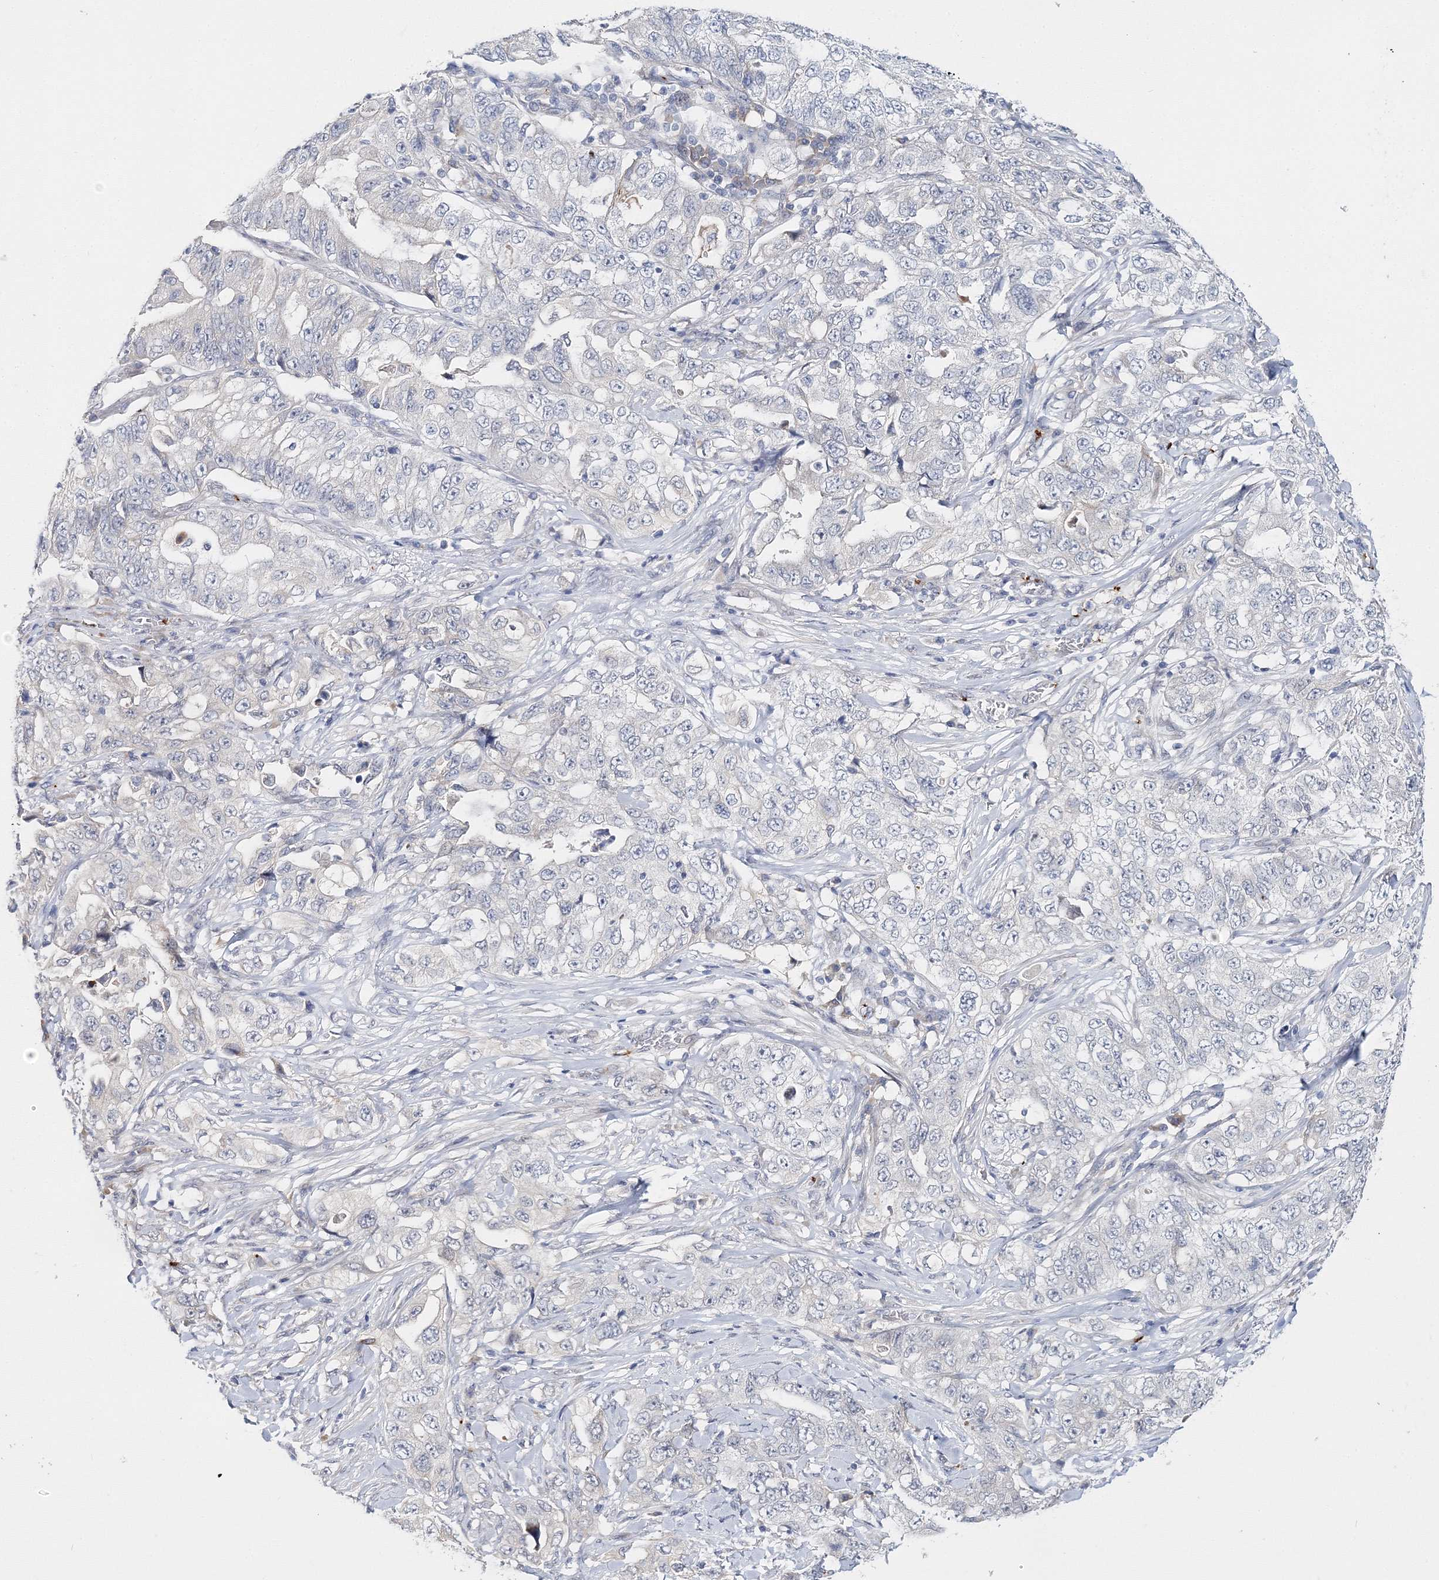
{"staining": {"intensity": "negative", "quantity": "none", "location": "none"}, "tissue": "lung cancer", "cell_type": "Tumor cells", "image_type": "cancer", "snomed": [{"axis": "morphology", "description": "Adenocarcinoma, NOS"}, {"axis": "topography", "description": "Lung"}], "caption": "Image shows no significant protein positivity in tumor cells of lung cancer (adenocarcinoma).", "gene": "MYOZ2", "patient": {"sex": "female", "age": 51}}